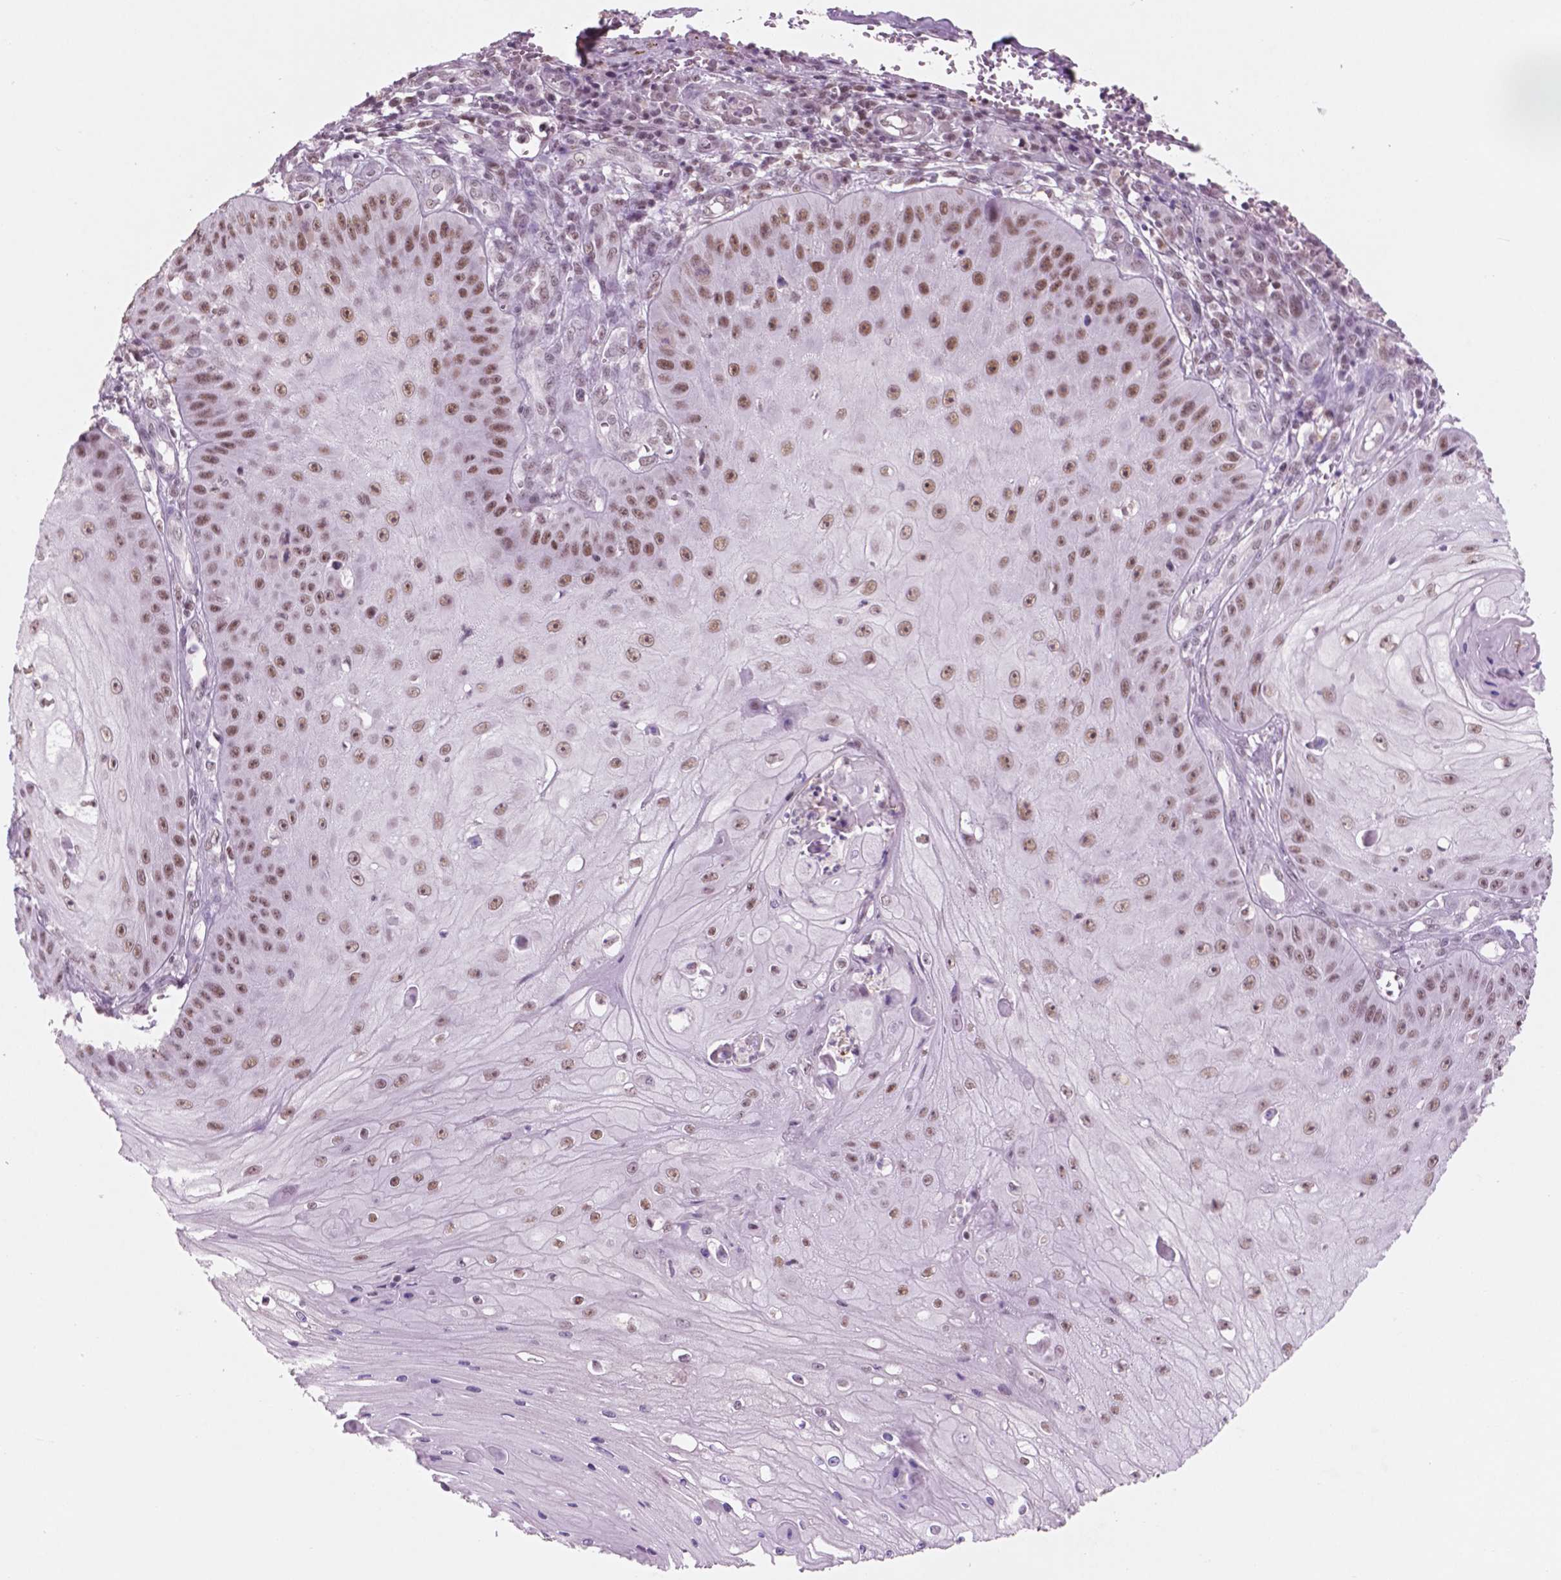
{"staining": {"intensity": "moderate", "quantity": ">75%", "location": "nuclear"}, "tissue": "skin cancer", "cell_type": "Tumor cells", "image_type": "cancer", "snomed": [{"axis": "morphology", "description": "Squamous cell carcinoma, NOS"}, {"axis": "topography", "description": "Skin"}], "caption": "Skin cancer stained with a protein marker exhibits moderate staining in tumor cells.", "gene": "CTR9", "patient": {"sex": "male", "age": 70}}